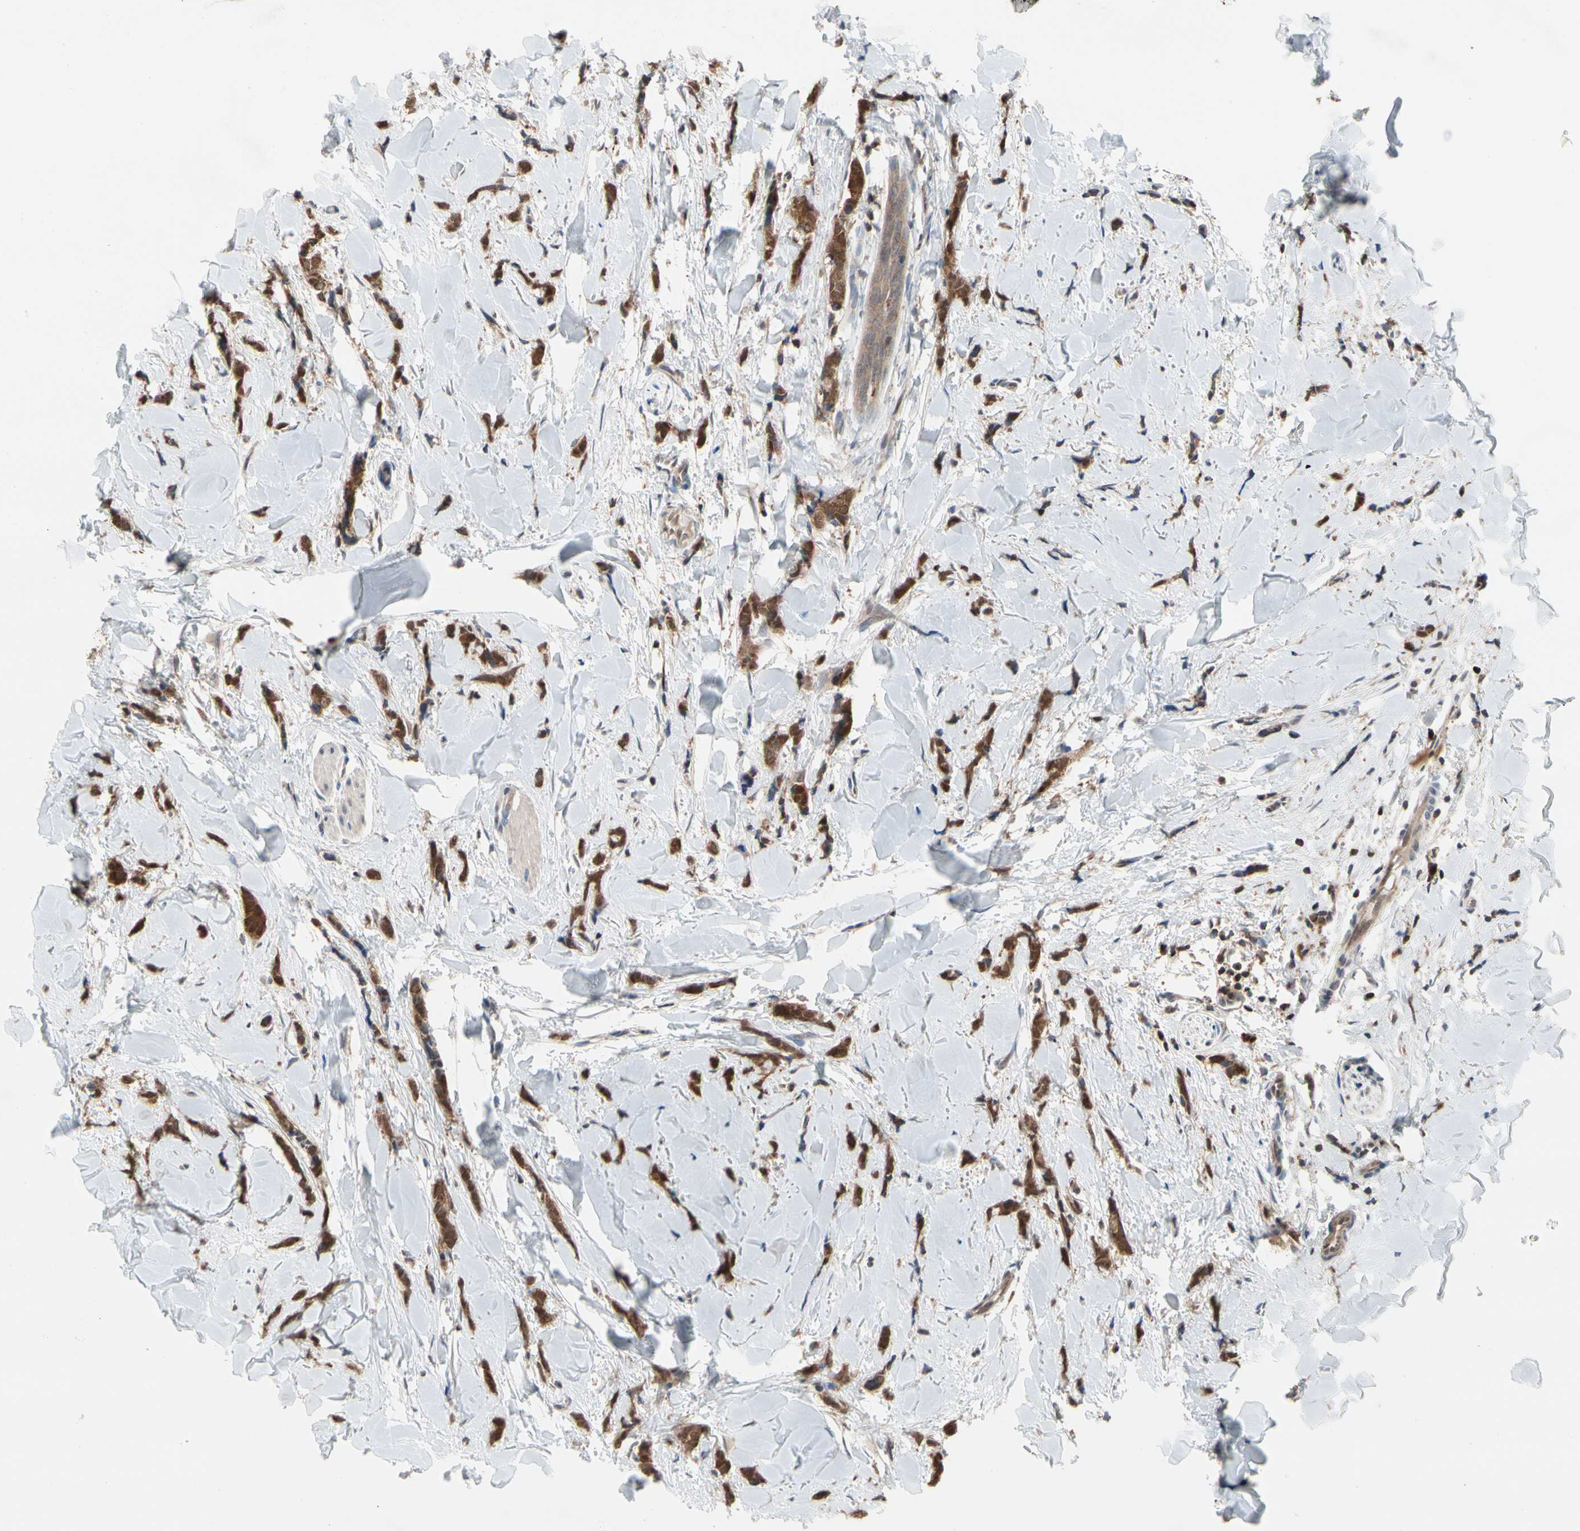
{"staining": {"intensity": "strong", "quantity": ">75%", "location": "cytoplasmic/membranous"}, "tissue": "breast cancer", "cell_type": "Tumor cells", "image_type": "cancer", "snomed": [{"axis": "morphology", "description": "Lobular carcinoma"}, {"axis": "topography", "description": "Skin"}, {"axis": "topography", "description": "Breast"}], "caption": "Immunohistochemistry (IHC) (DAB) staining of human breast lobular carcinoma demonstrates strong cytoplasmic/membranous protein positivity in about >75% of tumor cells.", "gene": "MTHFS", "patient": {"sex": "female", "age": 46}}